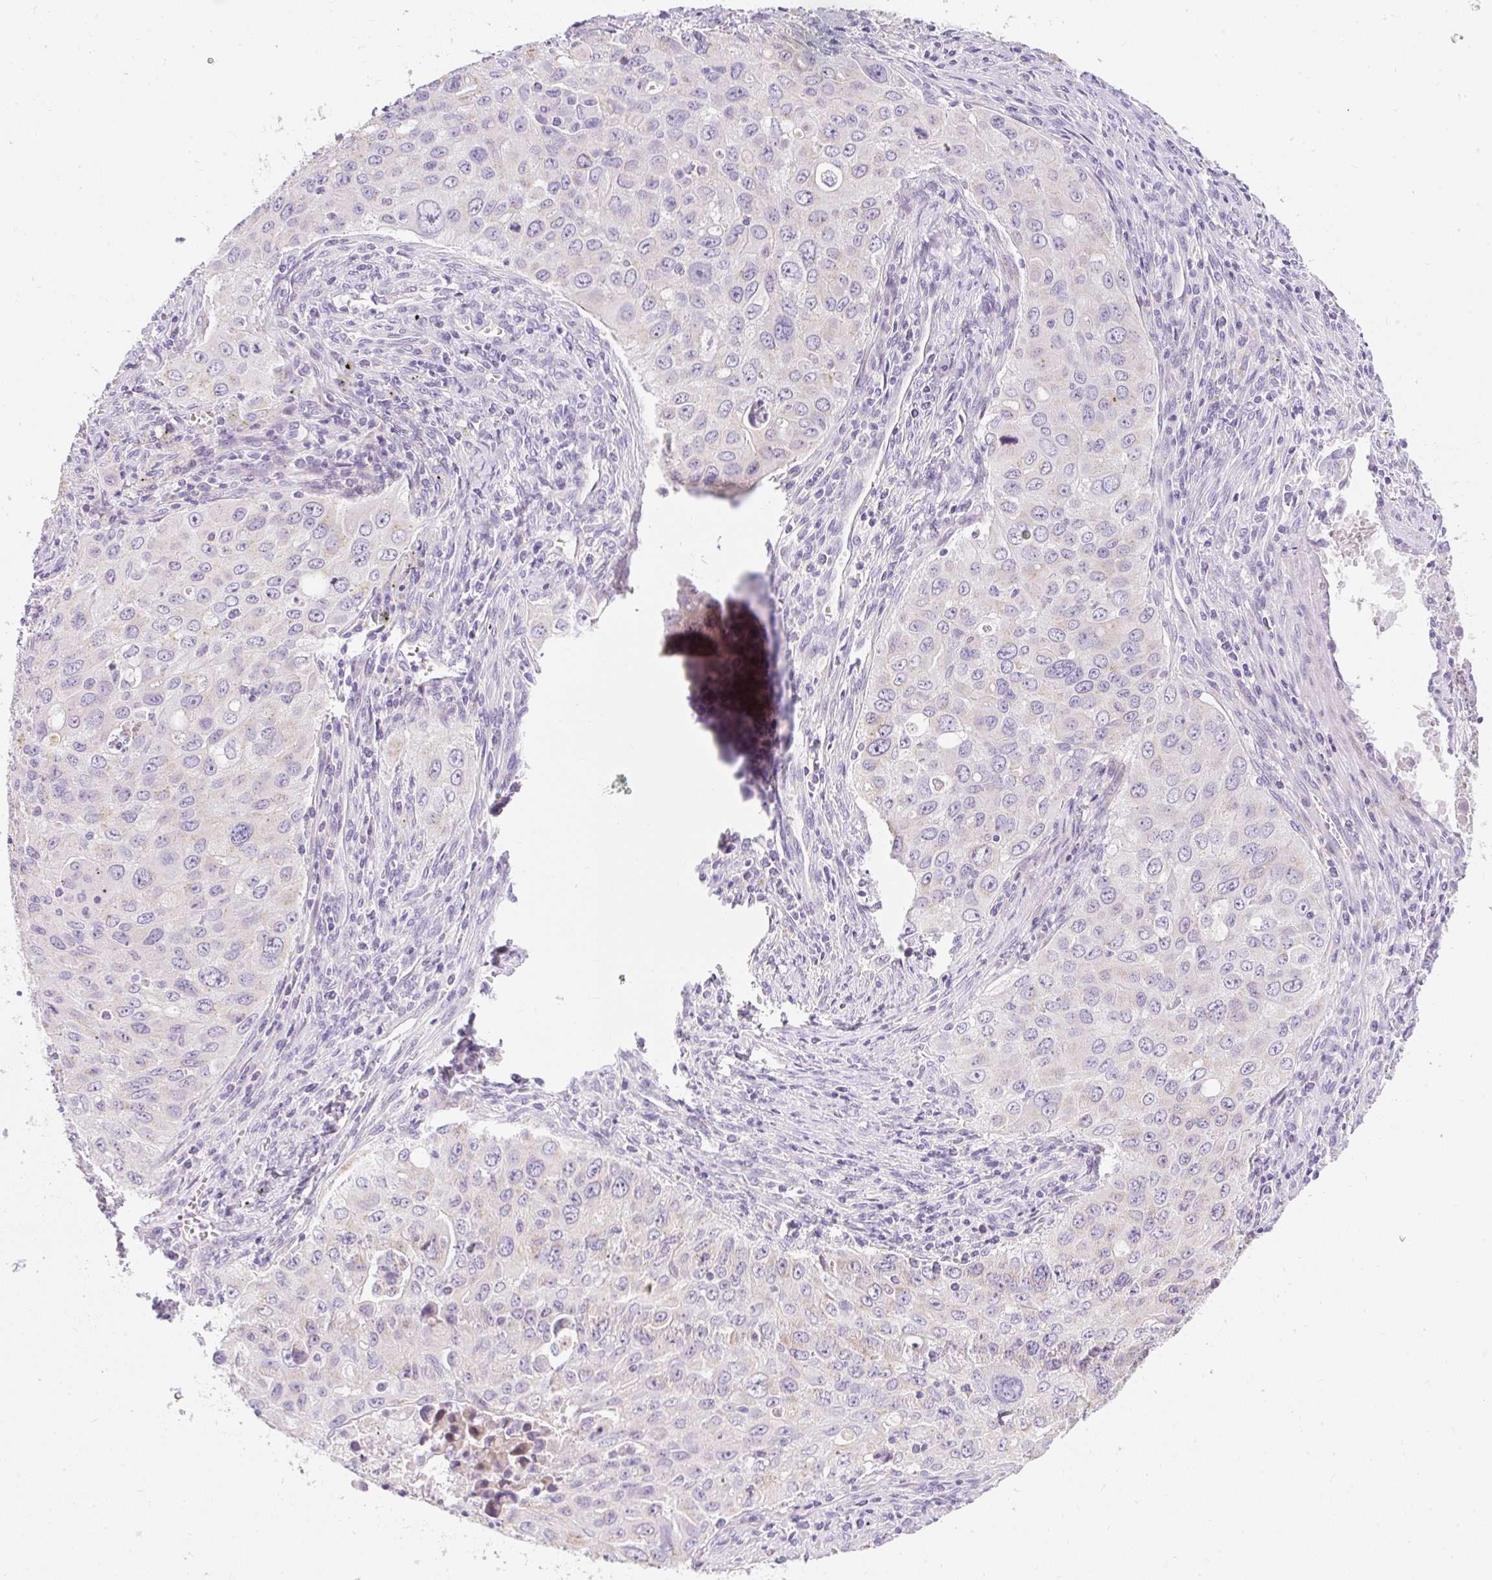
{"staining": {"intensity": "negative", "quantity": "none", "location": "none"}, "tissue": "lung cancer", "cell_type": "Tumor cells", "image_type": "cancer", "snomed": [{"axis": "morphology", "description": "Adenocarcinoma, NOS"}, {"axis": "morphology", "description": "Adenocarcinoma, metastatic, NOS"}, {"axis": "topography", "description": "Lymph node"}, {"axis": "topography", "description": "Lung"}], "caption": "Immunohistochemical staining of human lung cancer (metastatic adenocarcinoma) exhibits no significant staining in tumor cells.", "gene": "DTX4", "patient": {"sex": "female", "age": 42}}